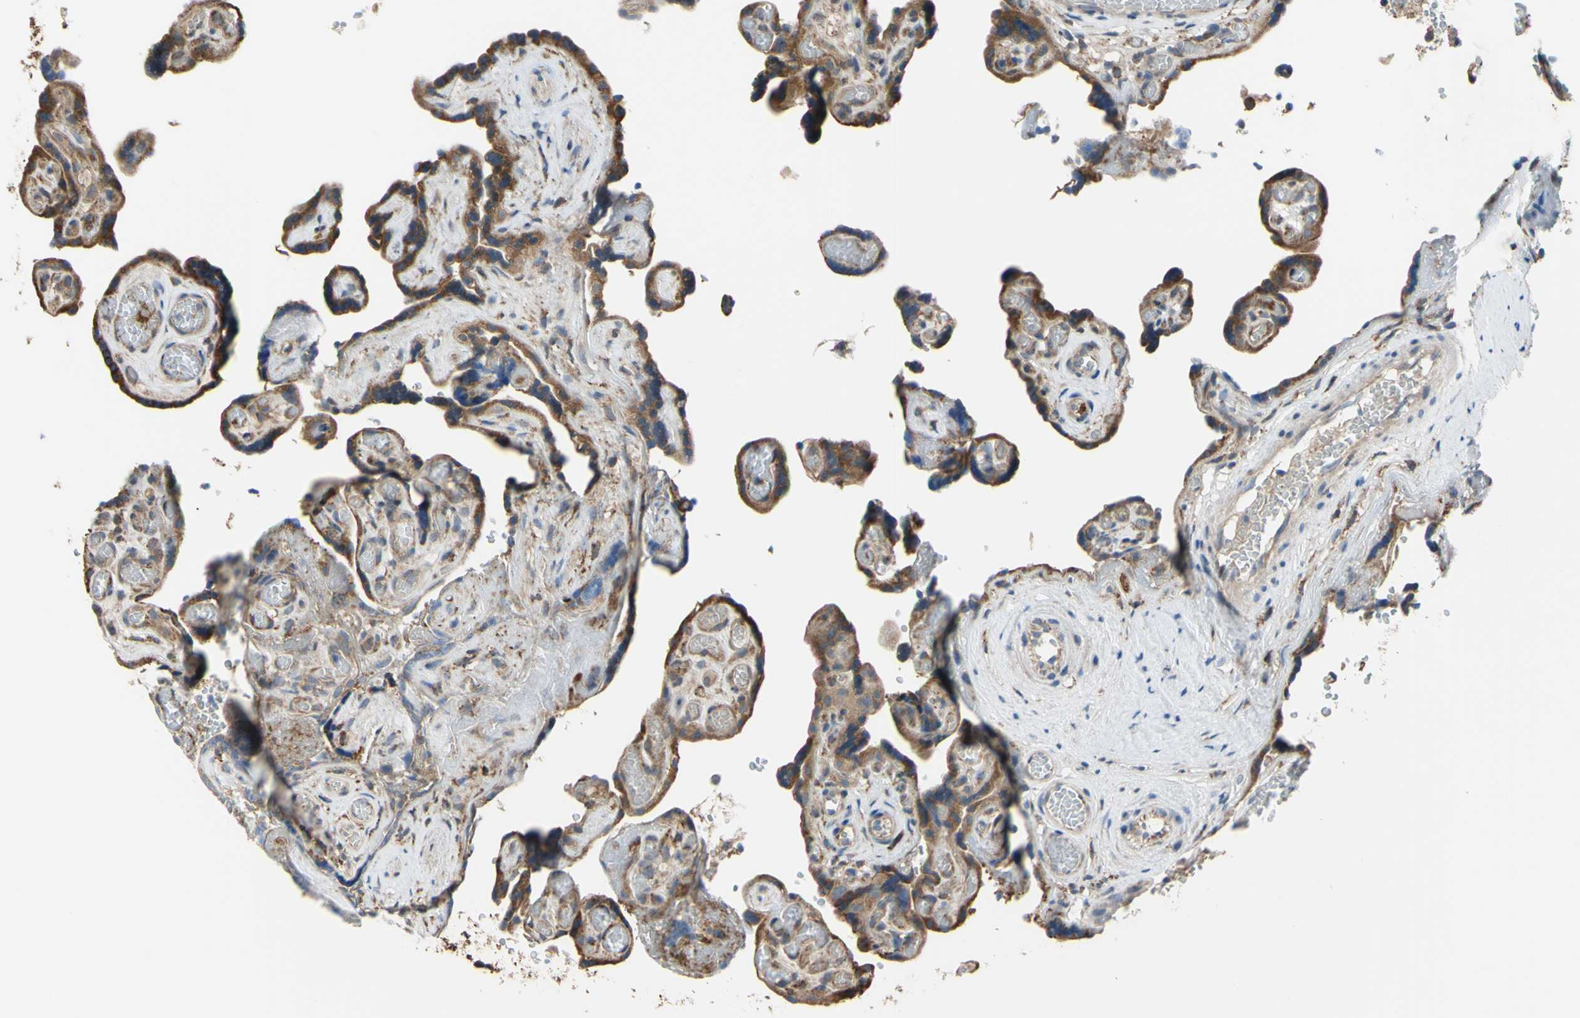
{"staining": {"intensity": "strong", "quantity": ">75%", "location": "cytoplasmic/membranous"}, "tissue": "placenta", "cell_type": "Trophoblastic cells", "image_type": "normal", "snomed": [{"axis": "morphology", "description": "Normal tissue, NOS"}, {"axis": "topography", "description": "Placenta"}], "caption": "Immunohistochemistry (DAB (3,3'-diaminobenzidine)) staining of benign human placenta shows strong cytoplasmic/membranous protein staining in about >75% of trophoblastic cells.", "gene": "BMF", "patient": {"sex": "female", "age": 30}}